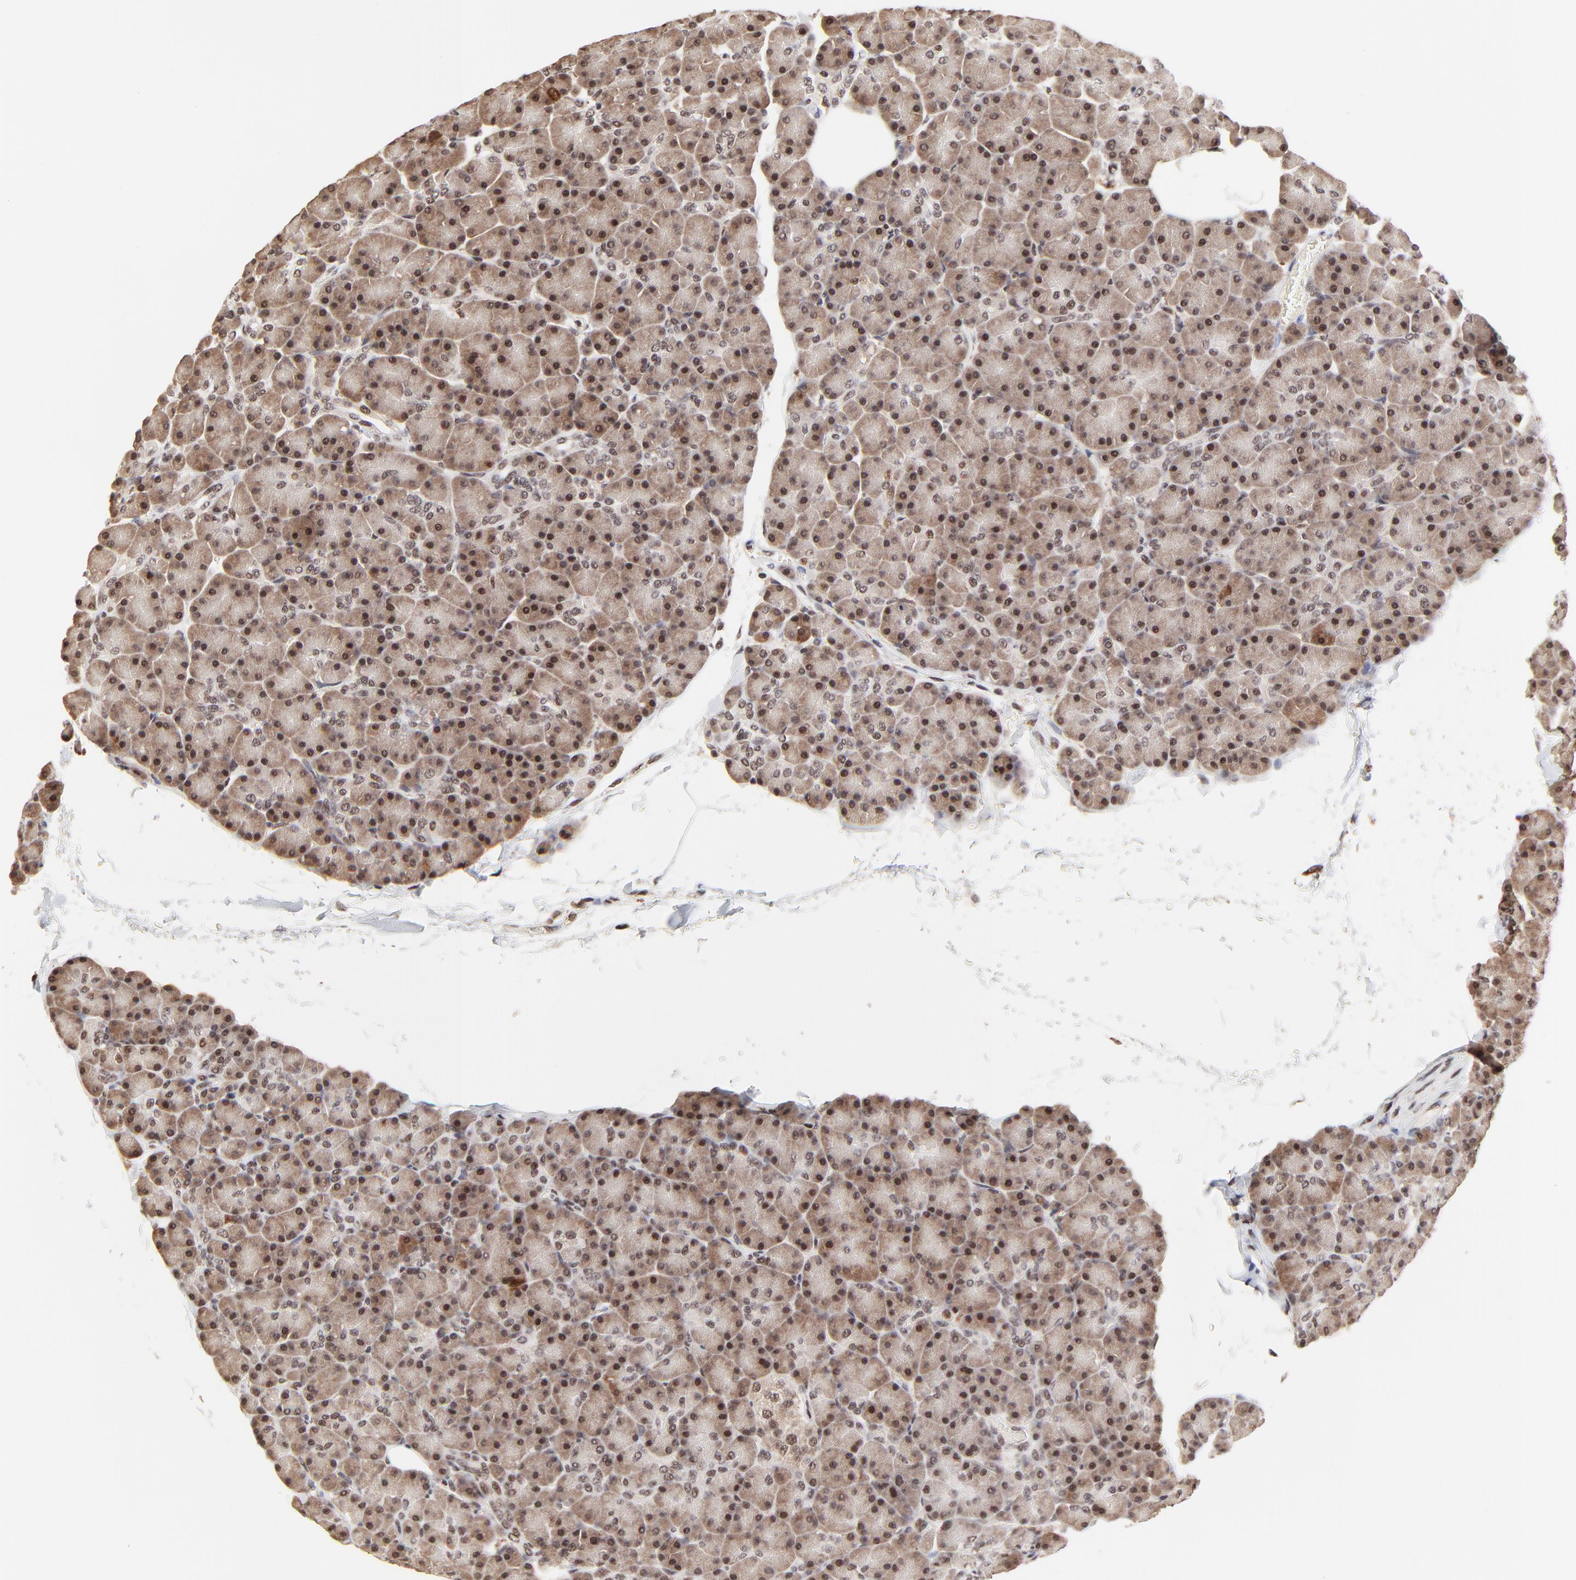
{"staining": {"intensity": "moderate", "quantity": ">75%", "location": "cytoplasmic/membranous,nuclear"}, "tissue": "pancreas", "cell_type": "Exocrine glandular cells", "image_type": "normal", "snomed": [{"axis": "morphology", "description": "Normal tissue, NOS"}, {"axis": "topography", "description": "Pancreas"}], "caption": "Immunohistochemistry (IHC) image of benign pancreas: pancreas stained using immunohistochemistry demonstrates medium levels of moderate protein expression localized specifically in the cytoplasmic/membranous,nuclear of exocrine glandular cells, appearing as a cytoplasmic/membranous,nuclear brown color.", "gene": "RBM22", "patient": {"sex": "female", "age": 43}}